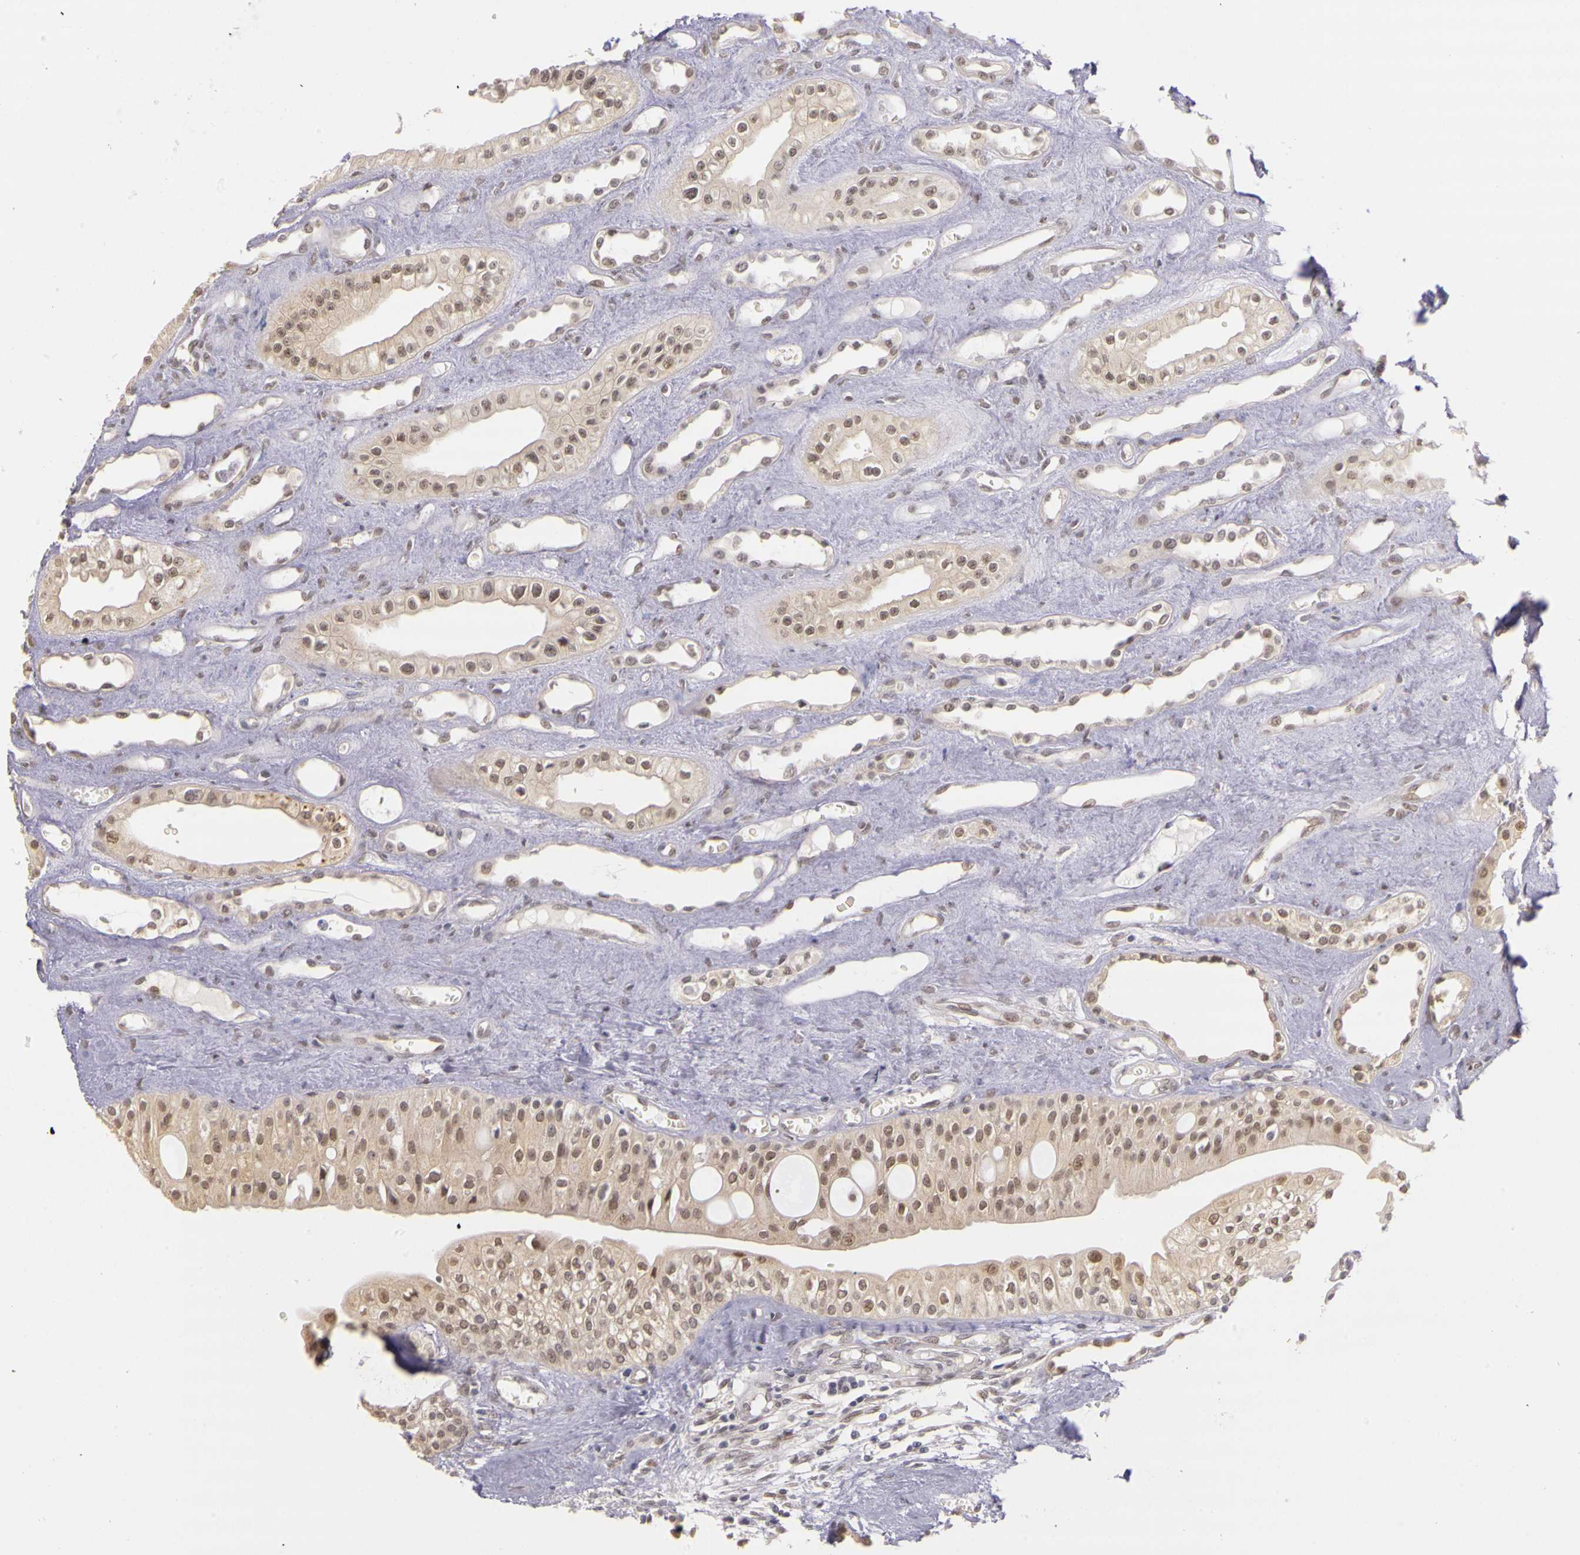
{"staining": {"intensity": "moderate", "quantity": ">75%", "location": "cytoplasmic/membranous,nuclear"}, "tissue": "urinary bladder", "cell_type": "Urothelial cells", "image_type": "normal", "snomed": [{"axis": "morphology", "description": "Normal tissue, NOS"}, {"axis": "topography", "description": "Kidney"}, {"axis": "topography", "description": "Urinary bladder"}], "caption": "This micrograph exhibits IHC staining of unremarkable human urinary bladder, with medium moderate cytoplasmic/membranous,nuclear expression in about >75% of urothelial cells.", "gene": "WDR13", "patient": {"sex": "male", "age": 67}}